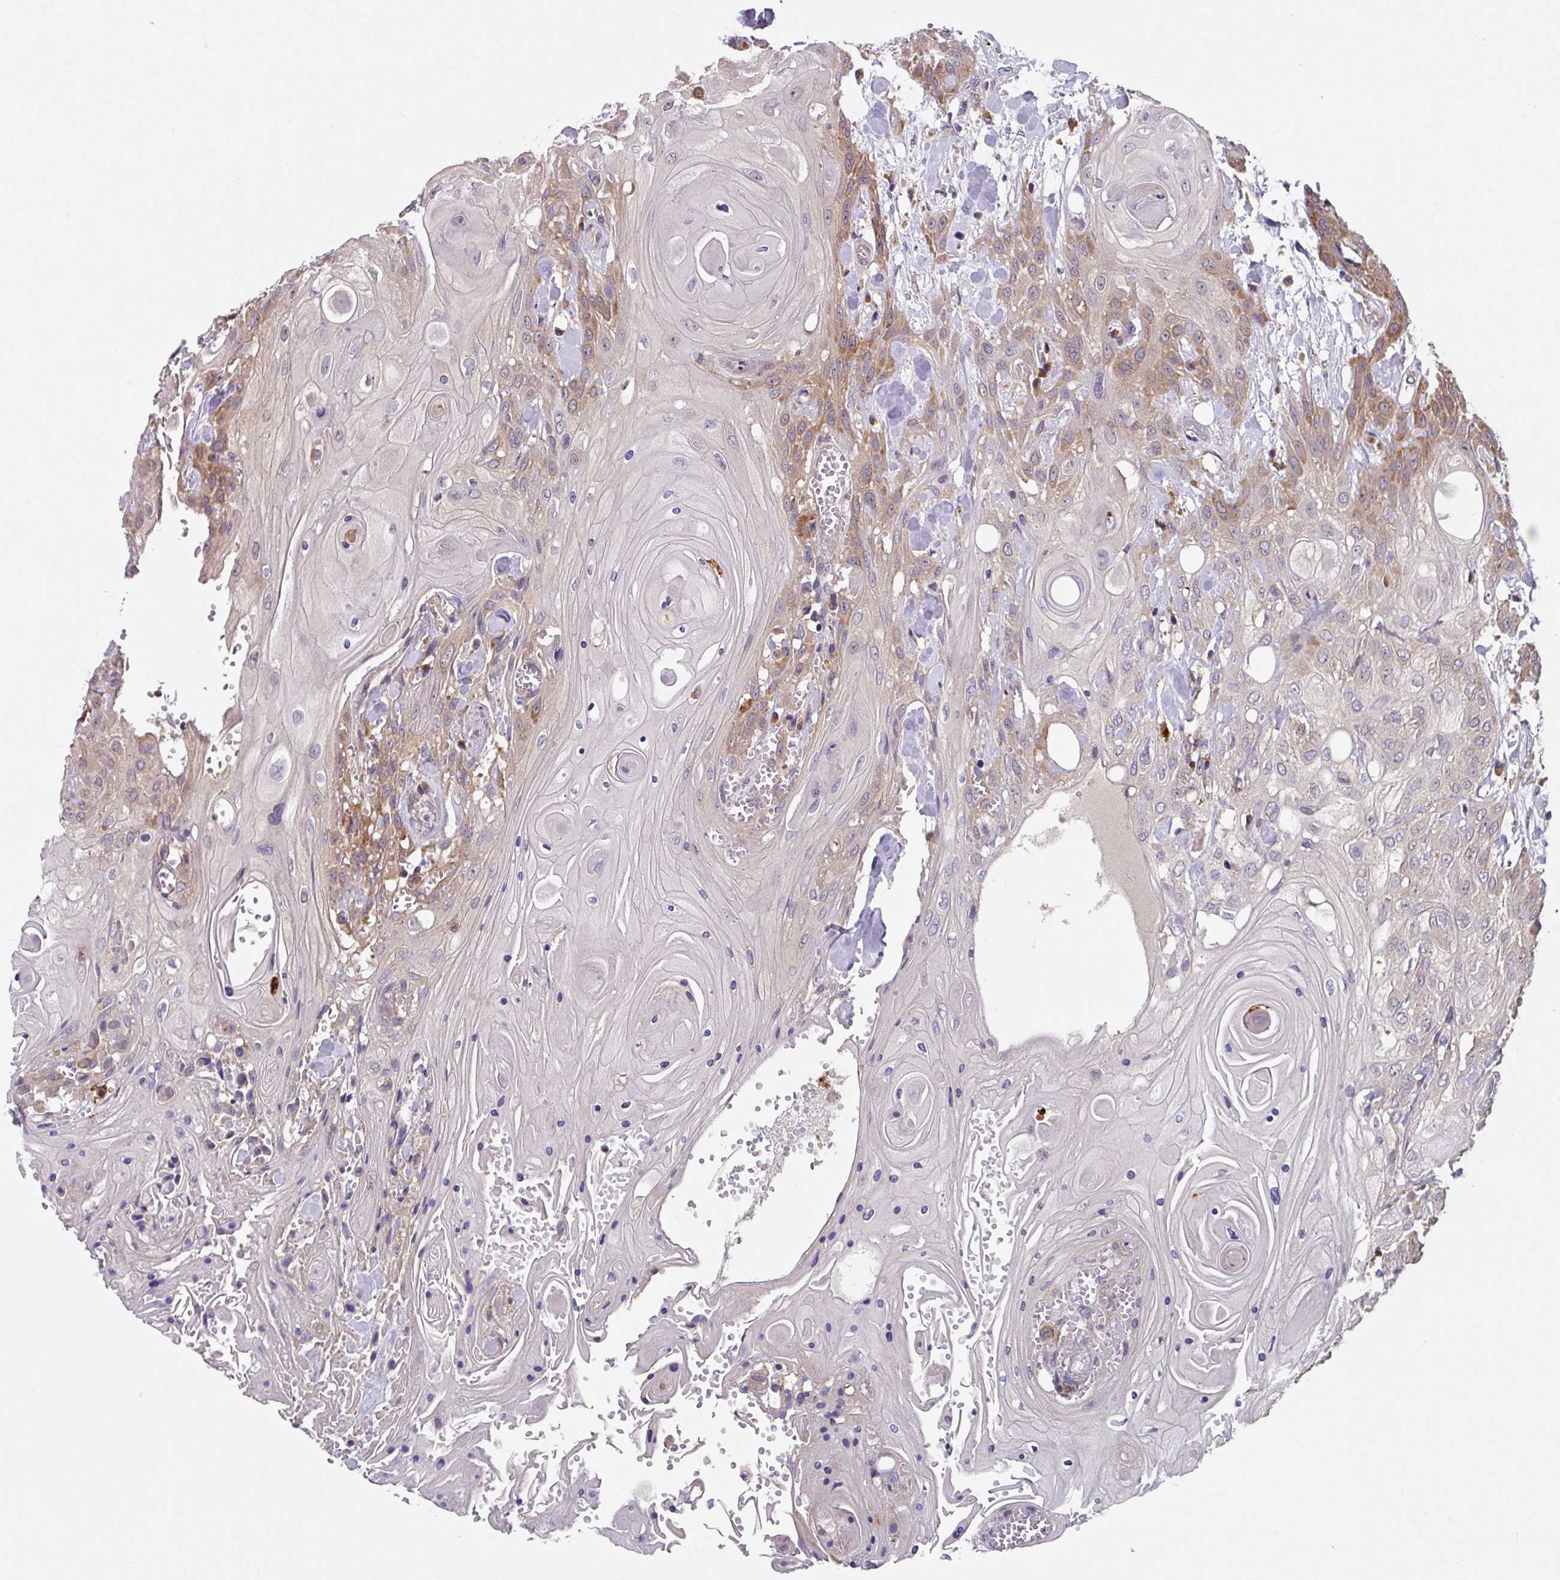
{"staining": {"intensity": "moderate", "quantity": "<25%", "location": "cytoplasmic/membranous"}, "tissue": "head and neck cancer", "cell_type": "Tumor cells", "image_type": "cancer", "snomed": [{"axis": "morphology", "description": "Squamous cell carcinoma, NOS"}, {"axis": "topography", "description": "Head-Neck"}], "caption": "Immunohistochemical staining of head and neck cancer (squamous cell carcinoma) exhibits low levels of moderate cytoplasmic/membranous protein staining in about <25% of tumor cells. (Stains: DAB in brown, nuclei in blue, Microscopy: brightfield microscopy at high magnification).", "gene": "EIF4B", "patient": {"sex": "female", "age": 43}}